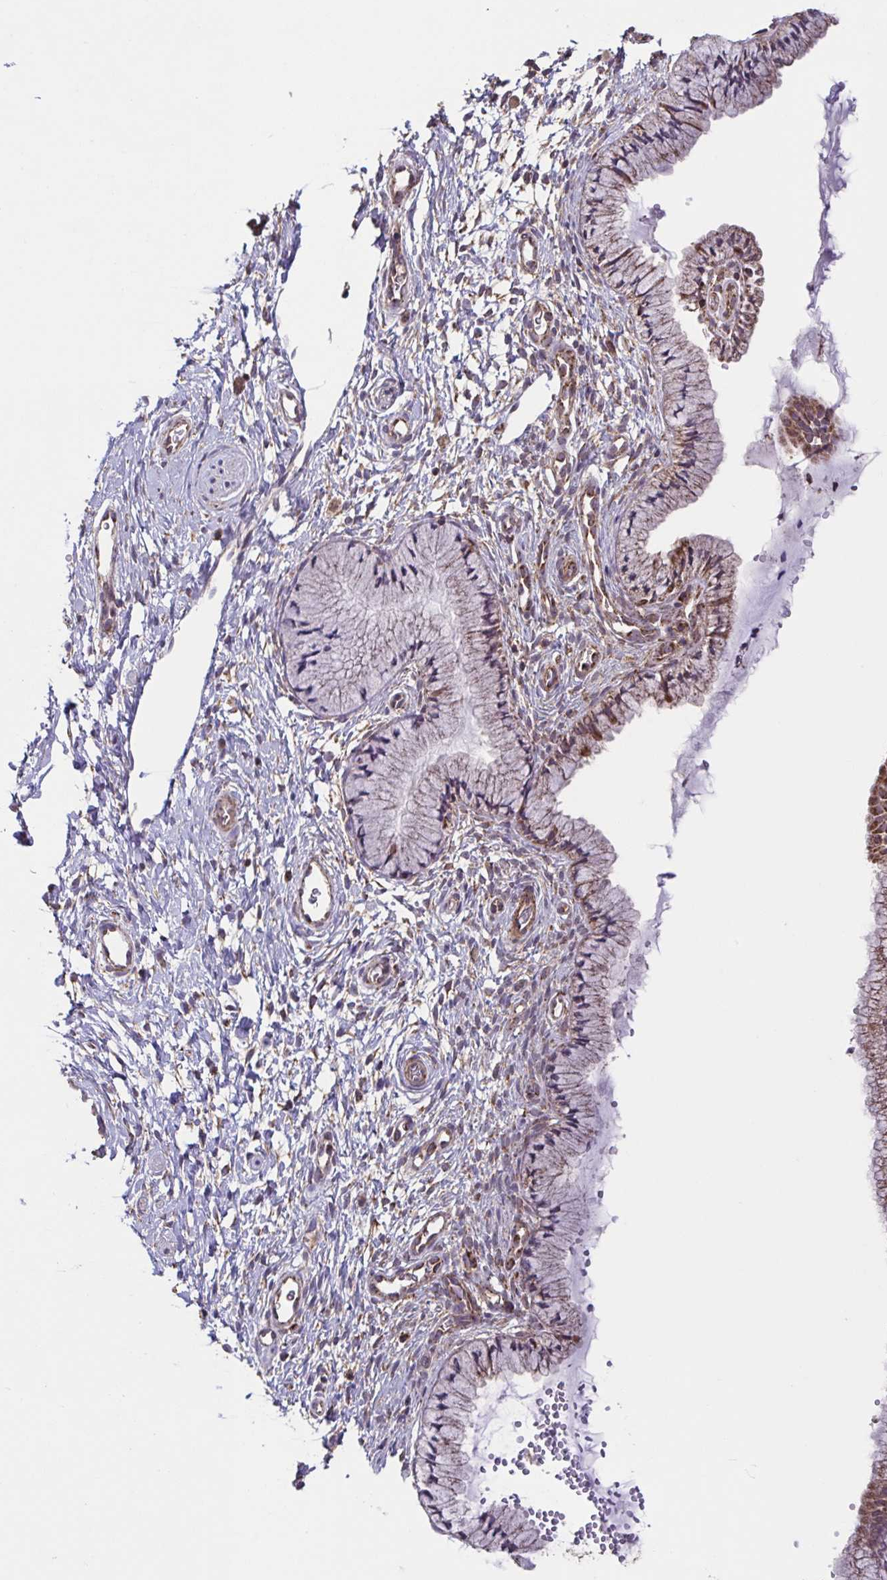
{"staining": {"intensity": "moderate", "quantity": "25%-75%", "location": "cytoplasmic/membranous"}, "tissue": "cervix", "cell_type": "Glandular cells", "image_type": "normal", "snomed": [{"axis": "morphology", "description": "Normal tissue, NOS"}, {"axis": "topography", "description": "Cervix"}], "caption": "Cervix stained for a protein (brown) exhibits moderate cytoplasmic/membranous positive expression in about 25%-75% of glandular cells.", "gene": "DIP2B", "patient": {"sex": "female", "age": 36}}